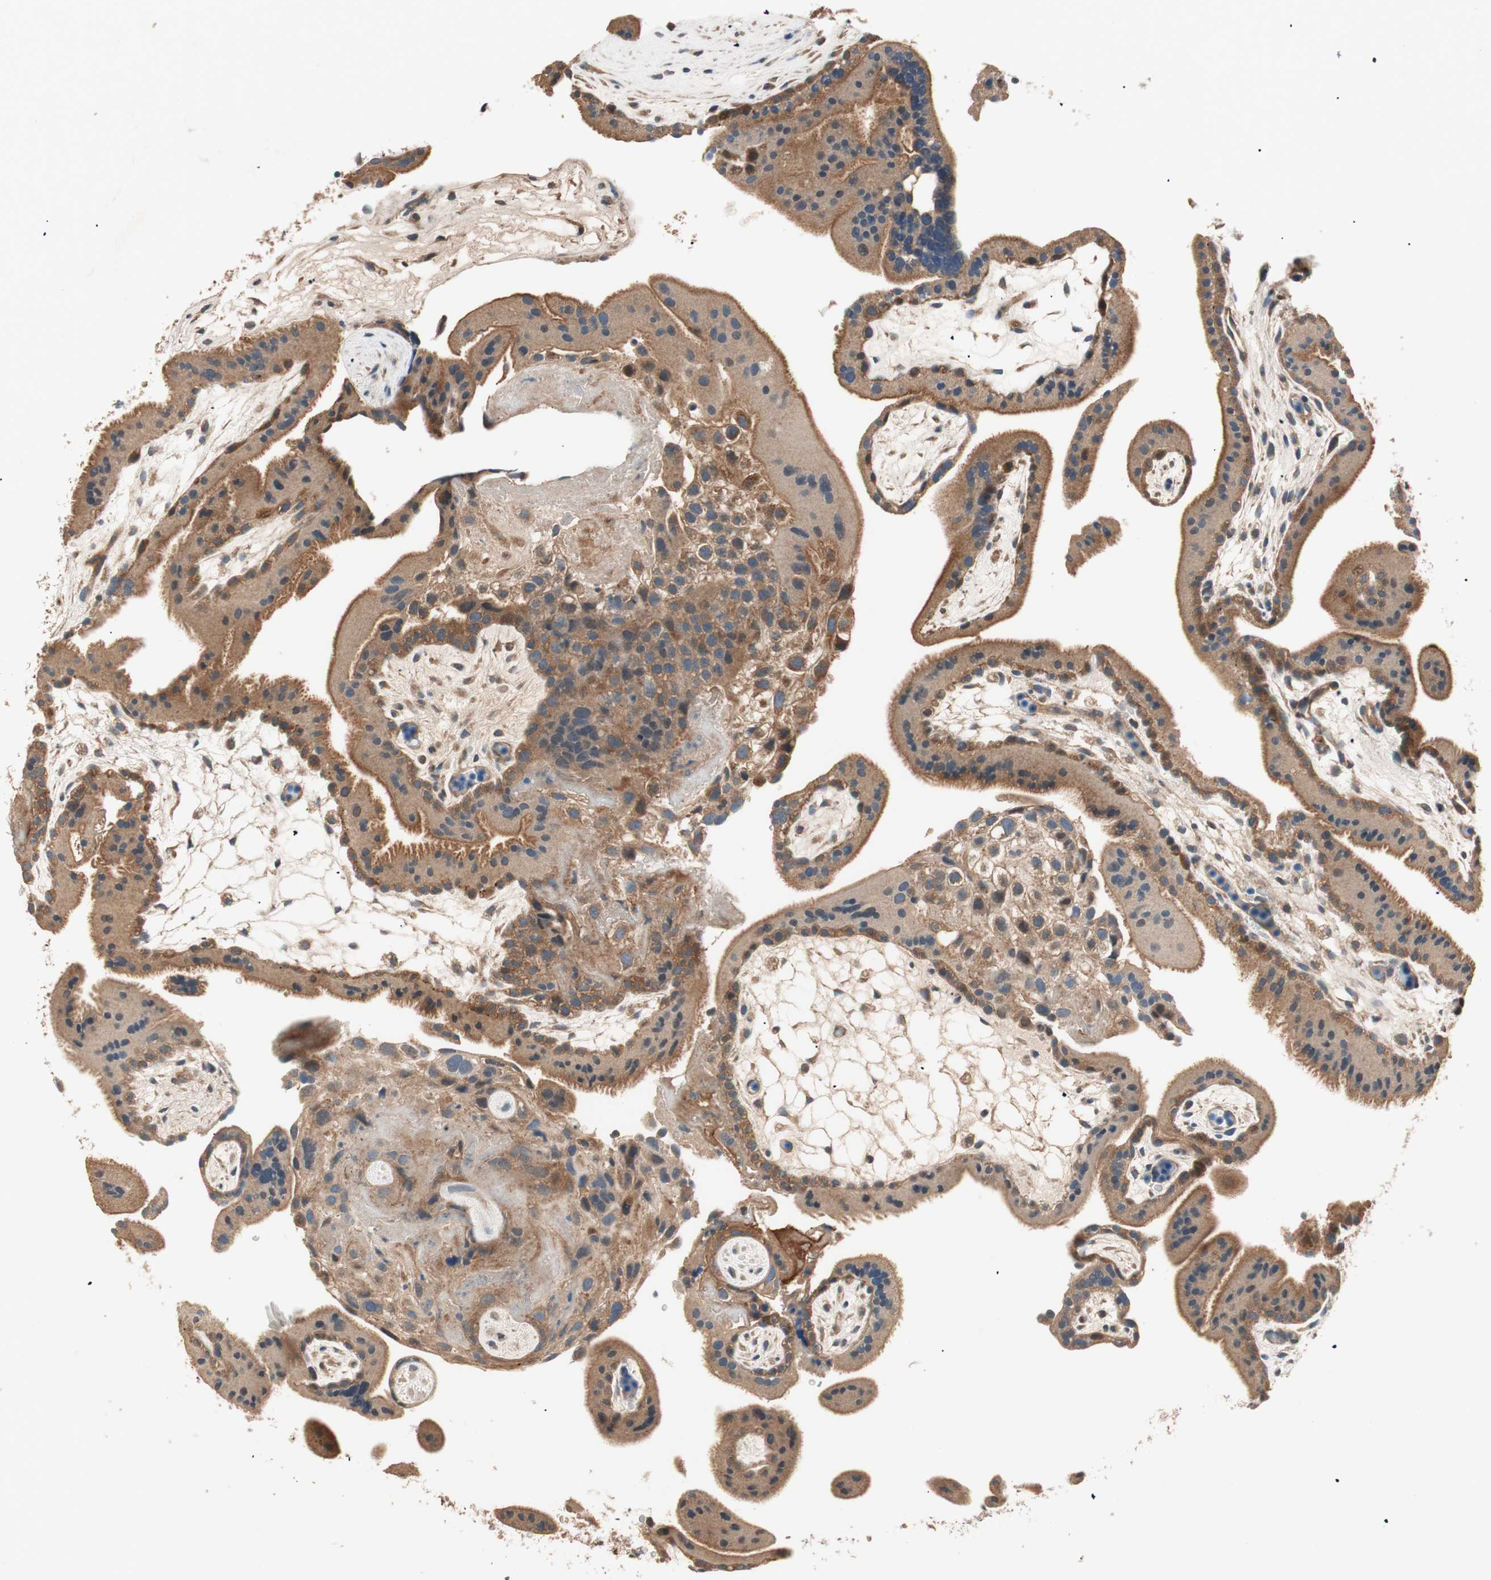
{"staining": {"intensity": "moderate", "quantity": ">75%", "location": "cytoplasmic/membranous"}, "tissue": "placenta", "cell_type": "Decidual cells", "image_type": "normal", "snomed": [{"axis": "morphology", "description": "Normal tissue, NOS"}, {"axis": "topography", "description": "Placenta"}], "caption": "Protein expression analysis of normal placenta demonstrates moderate cytoplasmic/membranous staining in approximately >75% of decidual cells. The staining was performed using DAB (3,3'-diaminobenzidine) to visualize the protein expression in brown, while the nuclei were stained in blue with hematoxylin (Magnification: 20x).", "gene": "HPN", "patient": {"sex": "female", "age": 19}}